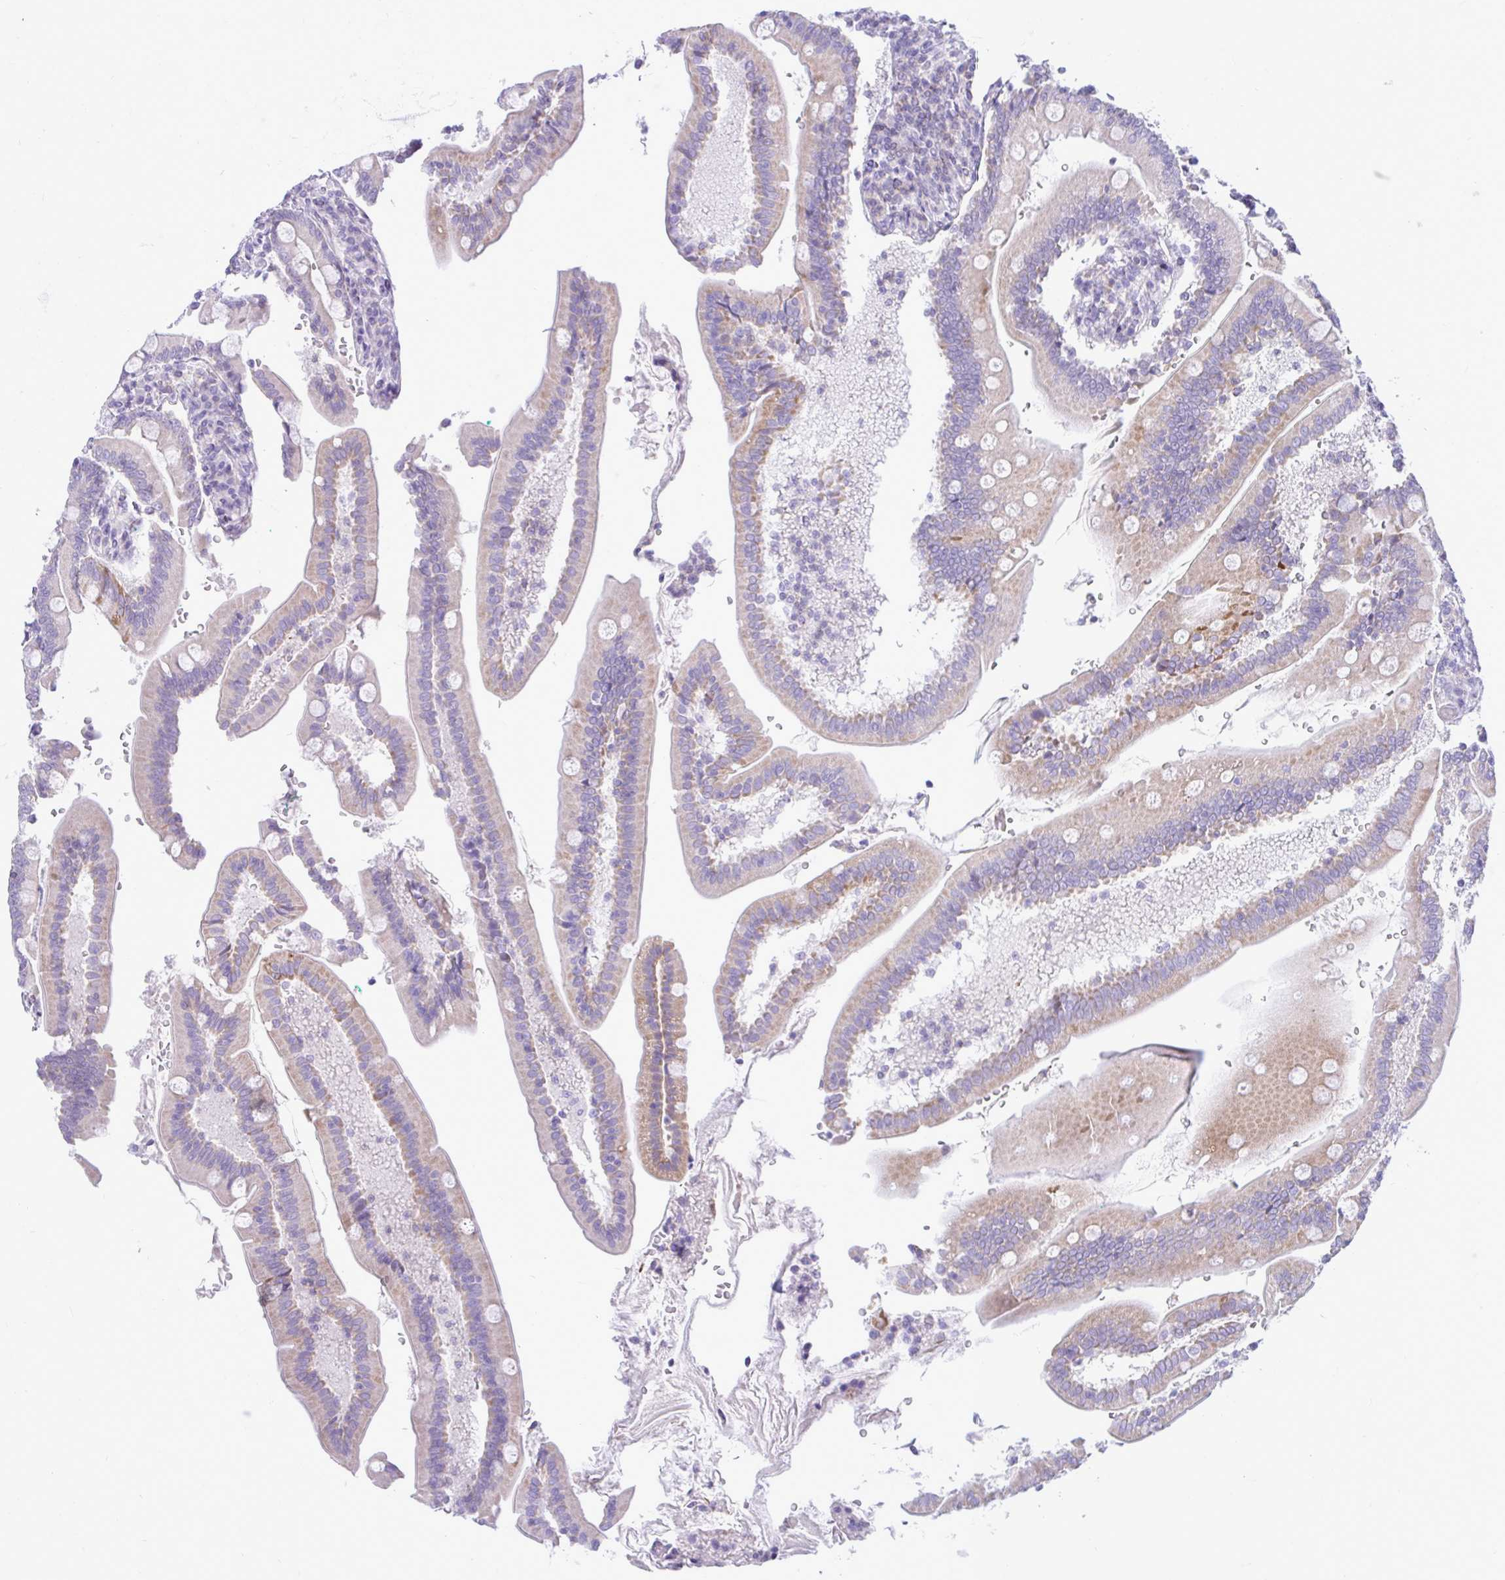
{"staining": {"intensity": "weak", "quantity": "<25%", "location": "cytoplasmic/membranous"}, "tissue": "duodenum", "cell_type": "Glandular cells", "image_type": "normal", "snomed": [{"axis": "morphology", "description": "Normal tissue, NOS"}, {"axis": "topography", "description": "Duodenum"}], "caption": "An immunohistochemistry (IHC) image of unremarkable duodenum is shown. There is no staining in glandular cells of duodenum.", "gene": "ZNF101", "patient": {"sex": "female", "age": 67}}